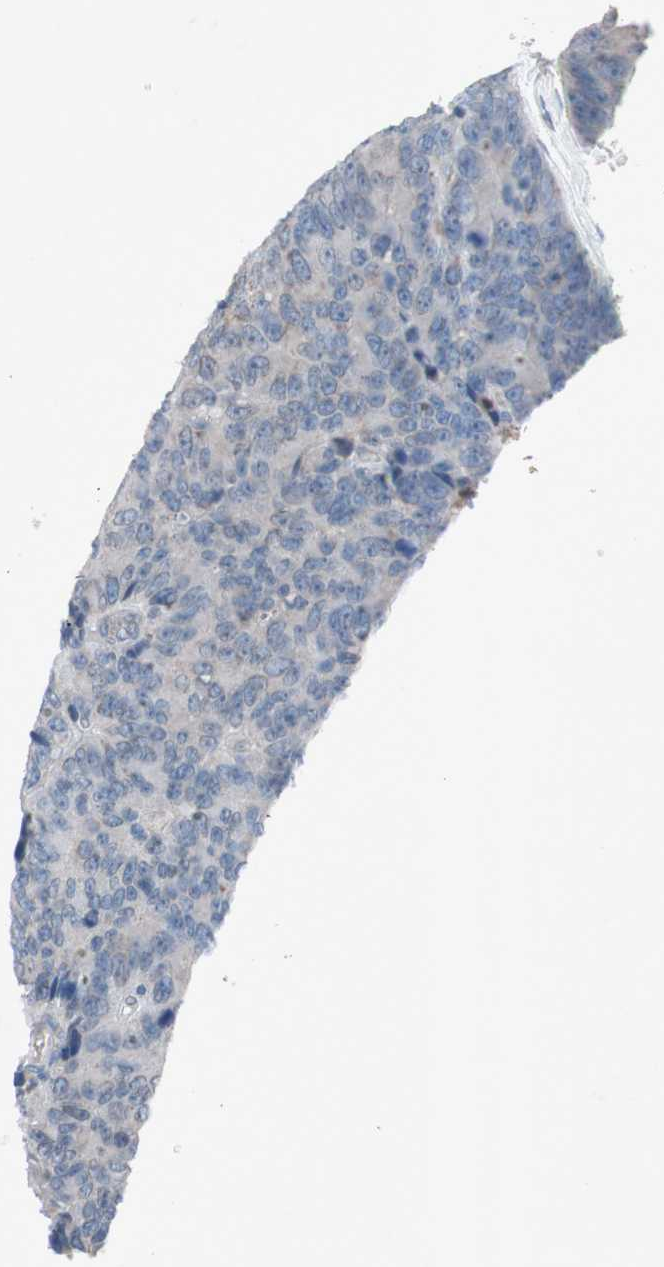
{"staining": {"intensity": "weak", "quantity": "25%-75%", "location": "cytoplasmic/membranous"}, "tissue": "colorectal cancer", "cell_type": "Tumor cells", "image_type": "cancer", "snomed": [{"axis": "morphology", "description": "Adenocarcinoma, NOS"}, {"axis": "topography", "description": "Colon"}], "caption": "A brown stain labels weak cytoplasmic/membranous staining of a protein in human colorectal cancer tumor cells.", "gene": "GRB7", "patient": {"sex": "female", "age": 86}}